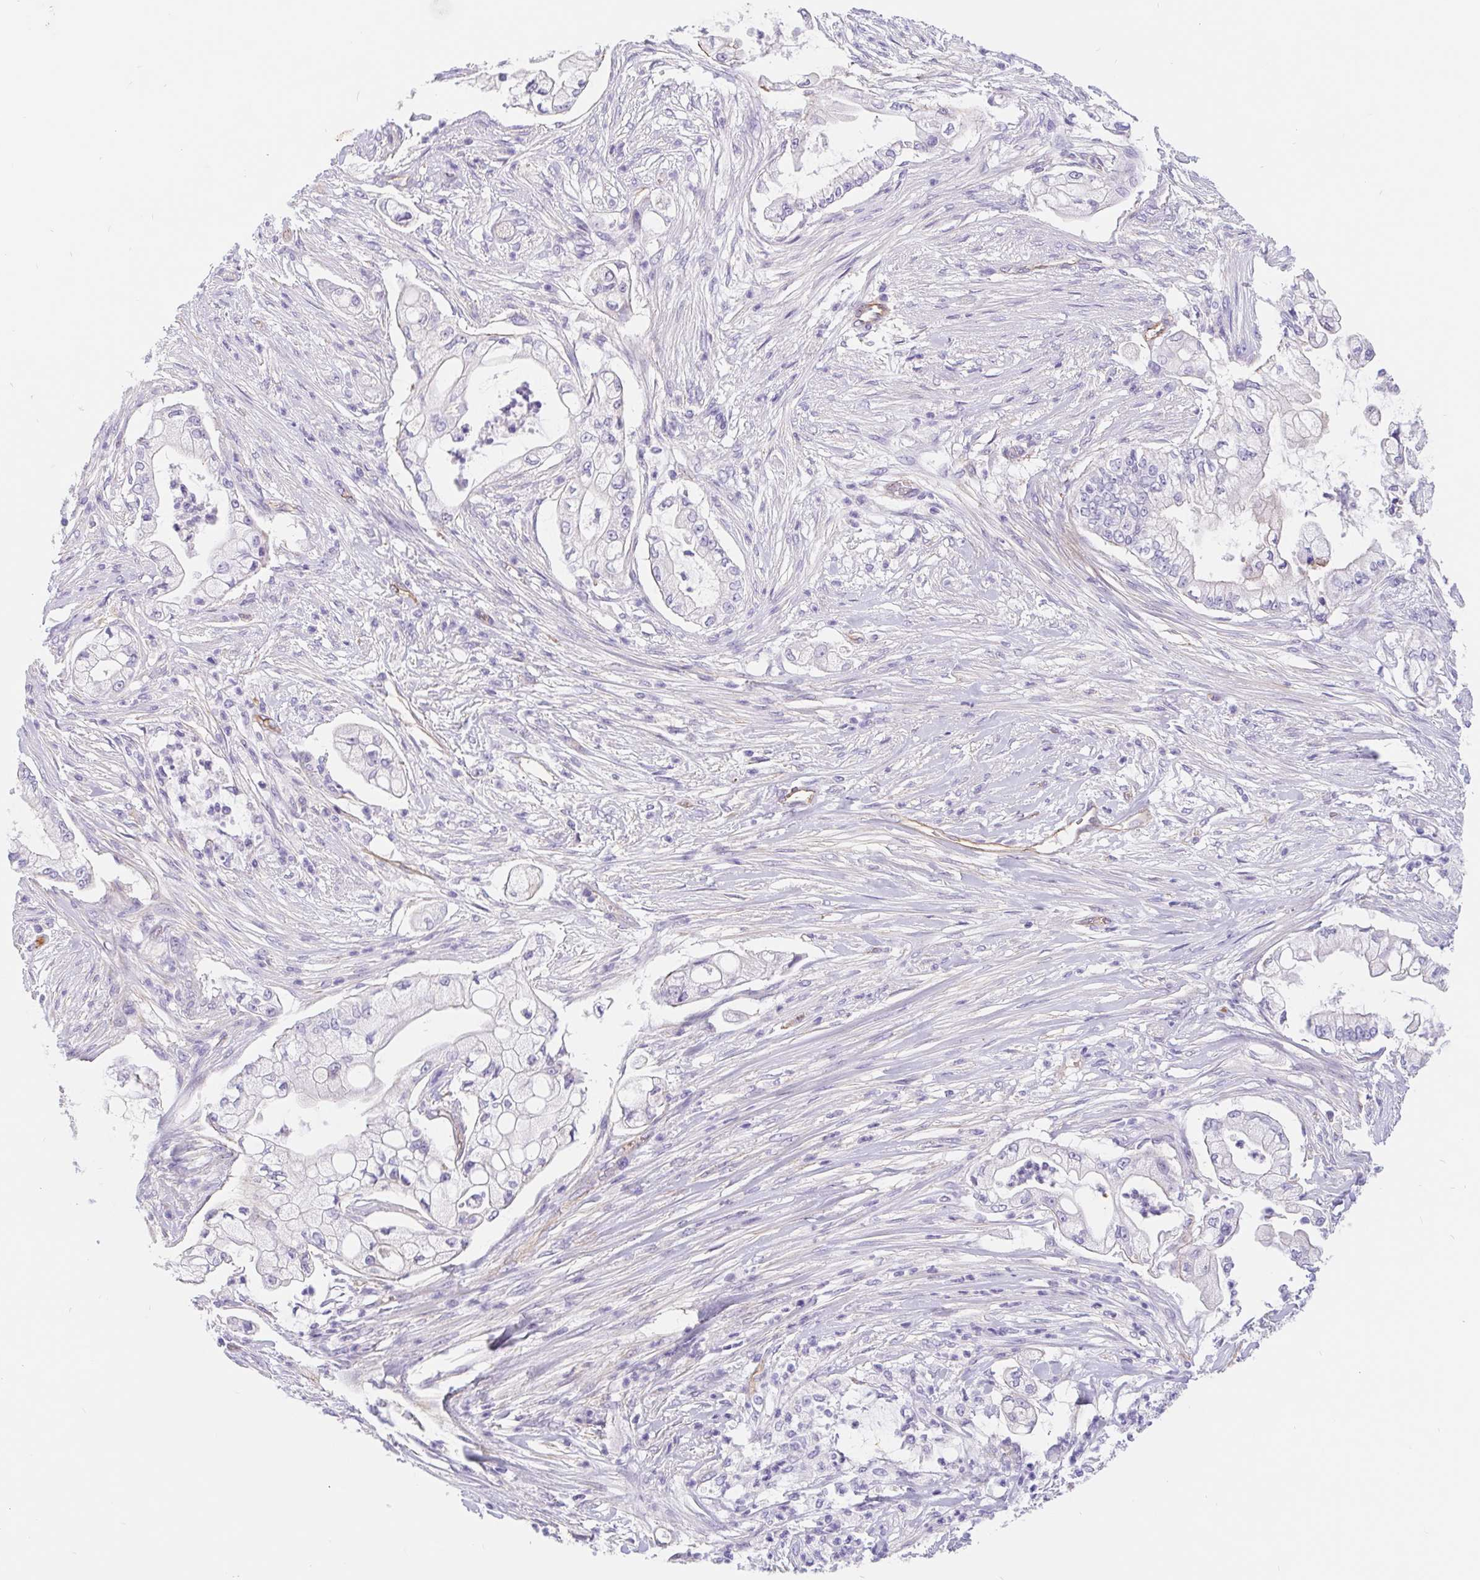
{"staining": {"intensity": "negative", "quantity": "none", "location": "none"}, "tissue": "pancreatic cancer", "cell_type": "Tumor cells", "image_type": "cancer", "snomed": [{"axis": "morphology", "description": "Adenocarcinoma, NOS"}, {"axis": "topography", "description": "Pancreas"}], "caption": "There is no significant expression in tumor cells of pancreatic cancer (adenocarcinoma).", "gene": "LIMCH1", "patient": {"sex": "female", "age": 69}}